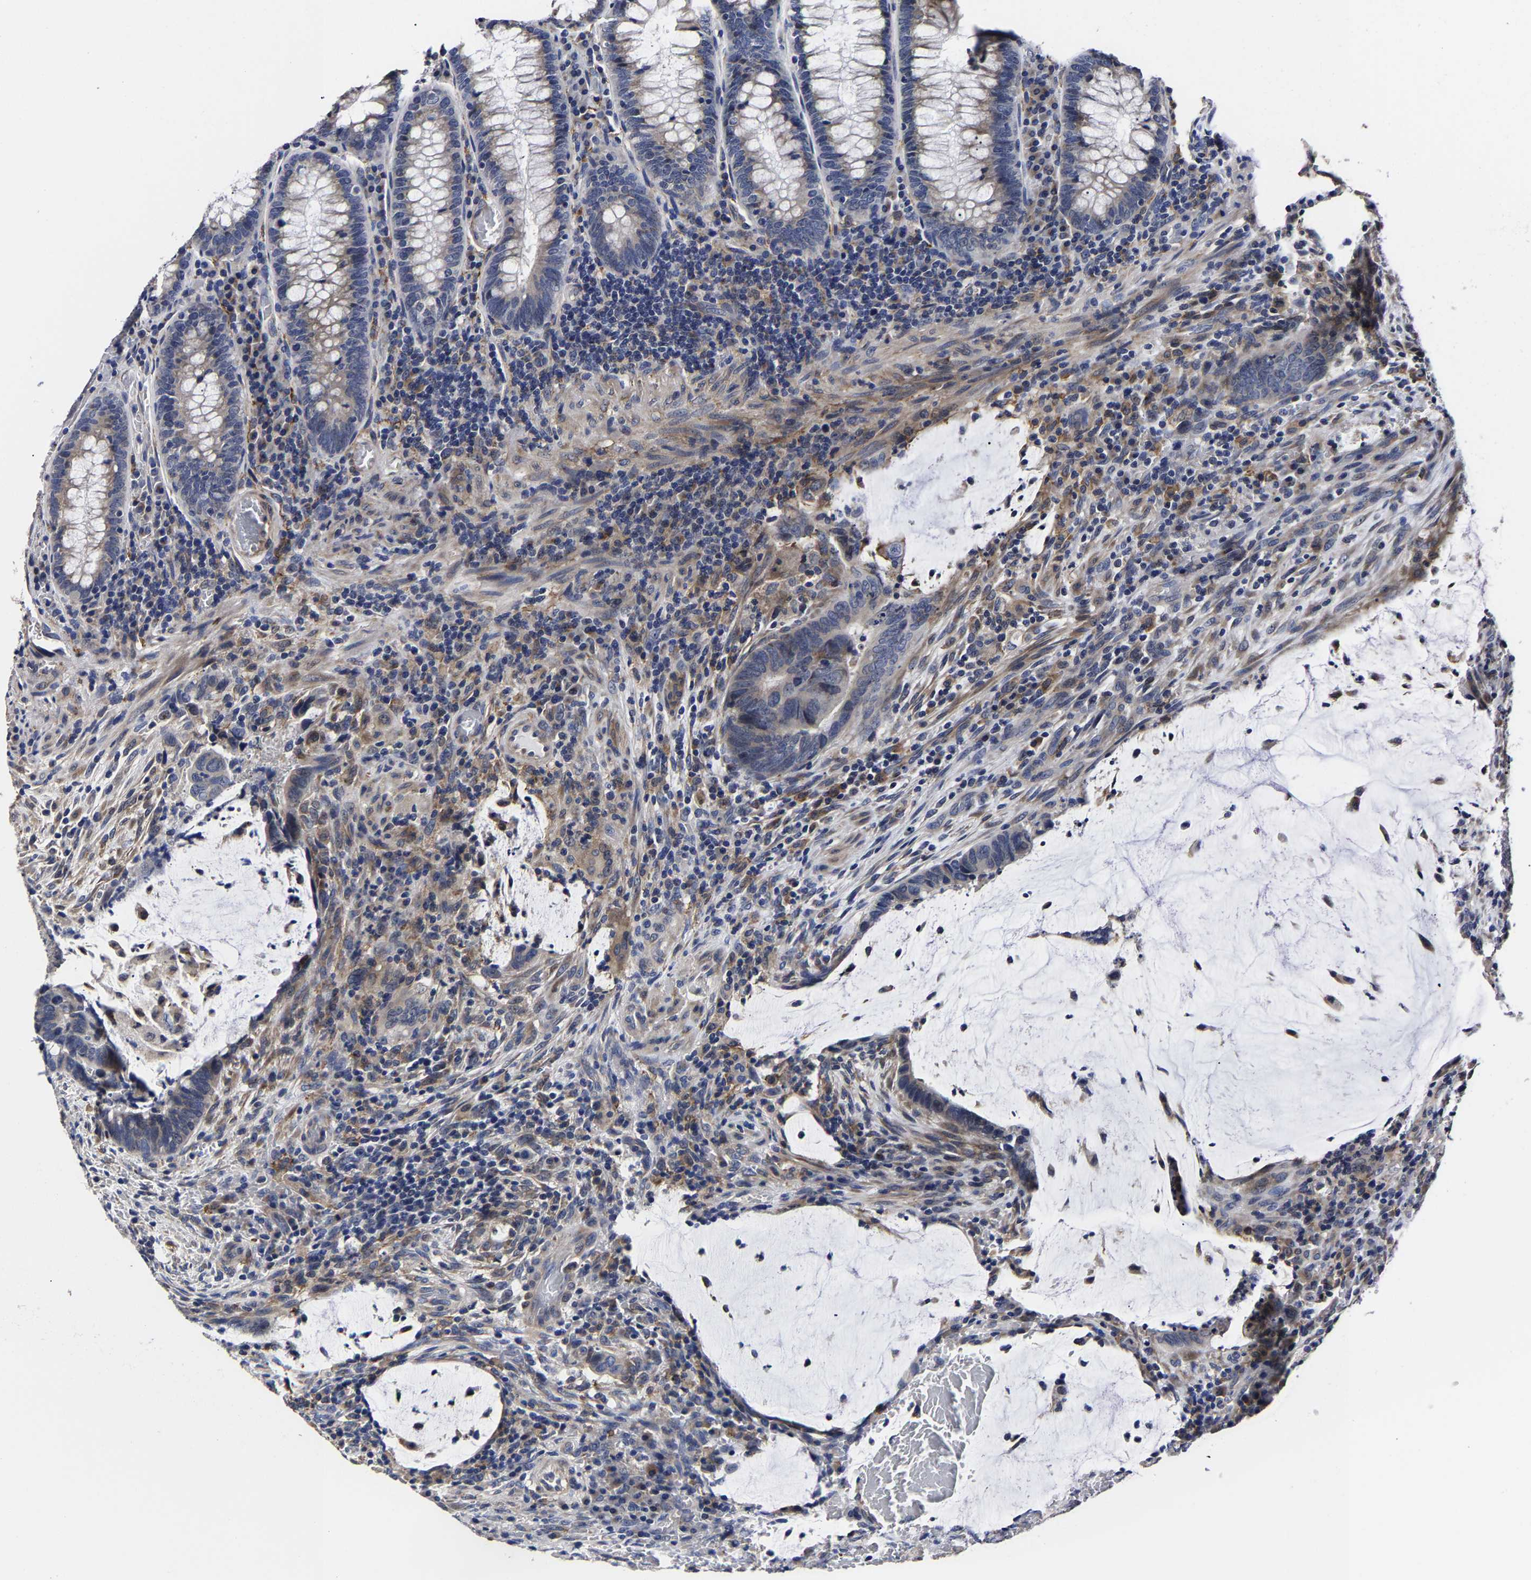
{"staining": {"intensity": "negative", "quantity": "none", "location": "none"}, "tissue": "colorectal cancer", "cell_type": "Tumor cells", "image_type": "cancer", "snomed": [{"axis": "morphology", "description": "Normal tissue, NOS"}, {"axis": "morphology", "description": "Adenocarcinoma, NOS"}, {"axis": "topography", "description": "Rectum"}, {"axis": "topography", "description": "Peripheral nerve tissue"}], "caption": "Immunohistochemistry (IHC) photomicrograph of neoplastic tissue: human colorectal cancer stained with DAB shows no significant protein expression in tumor cells.", "gene": "AASS", "patient": {"sex": "male", "age": 92}}